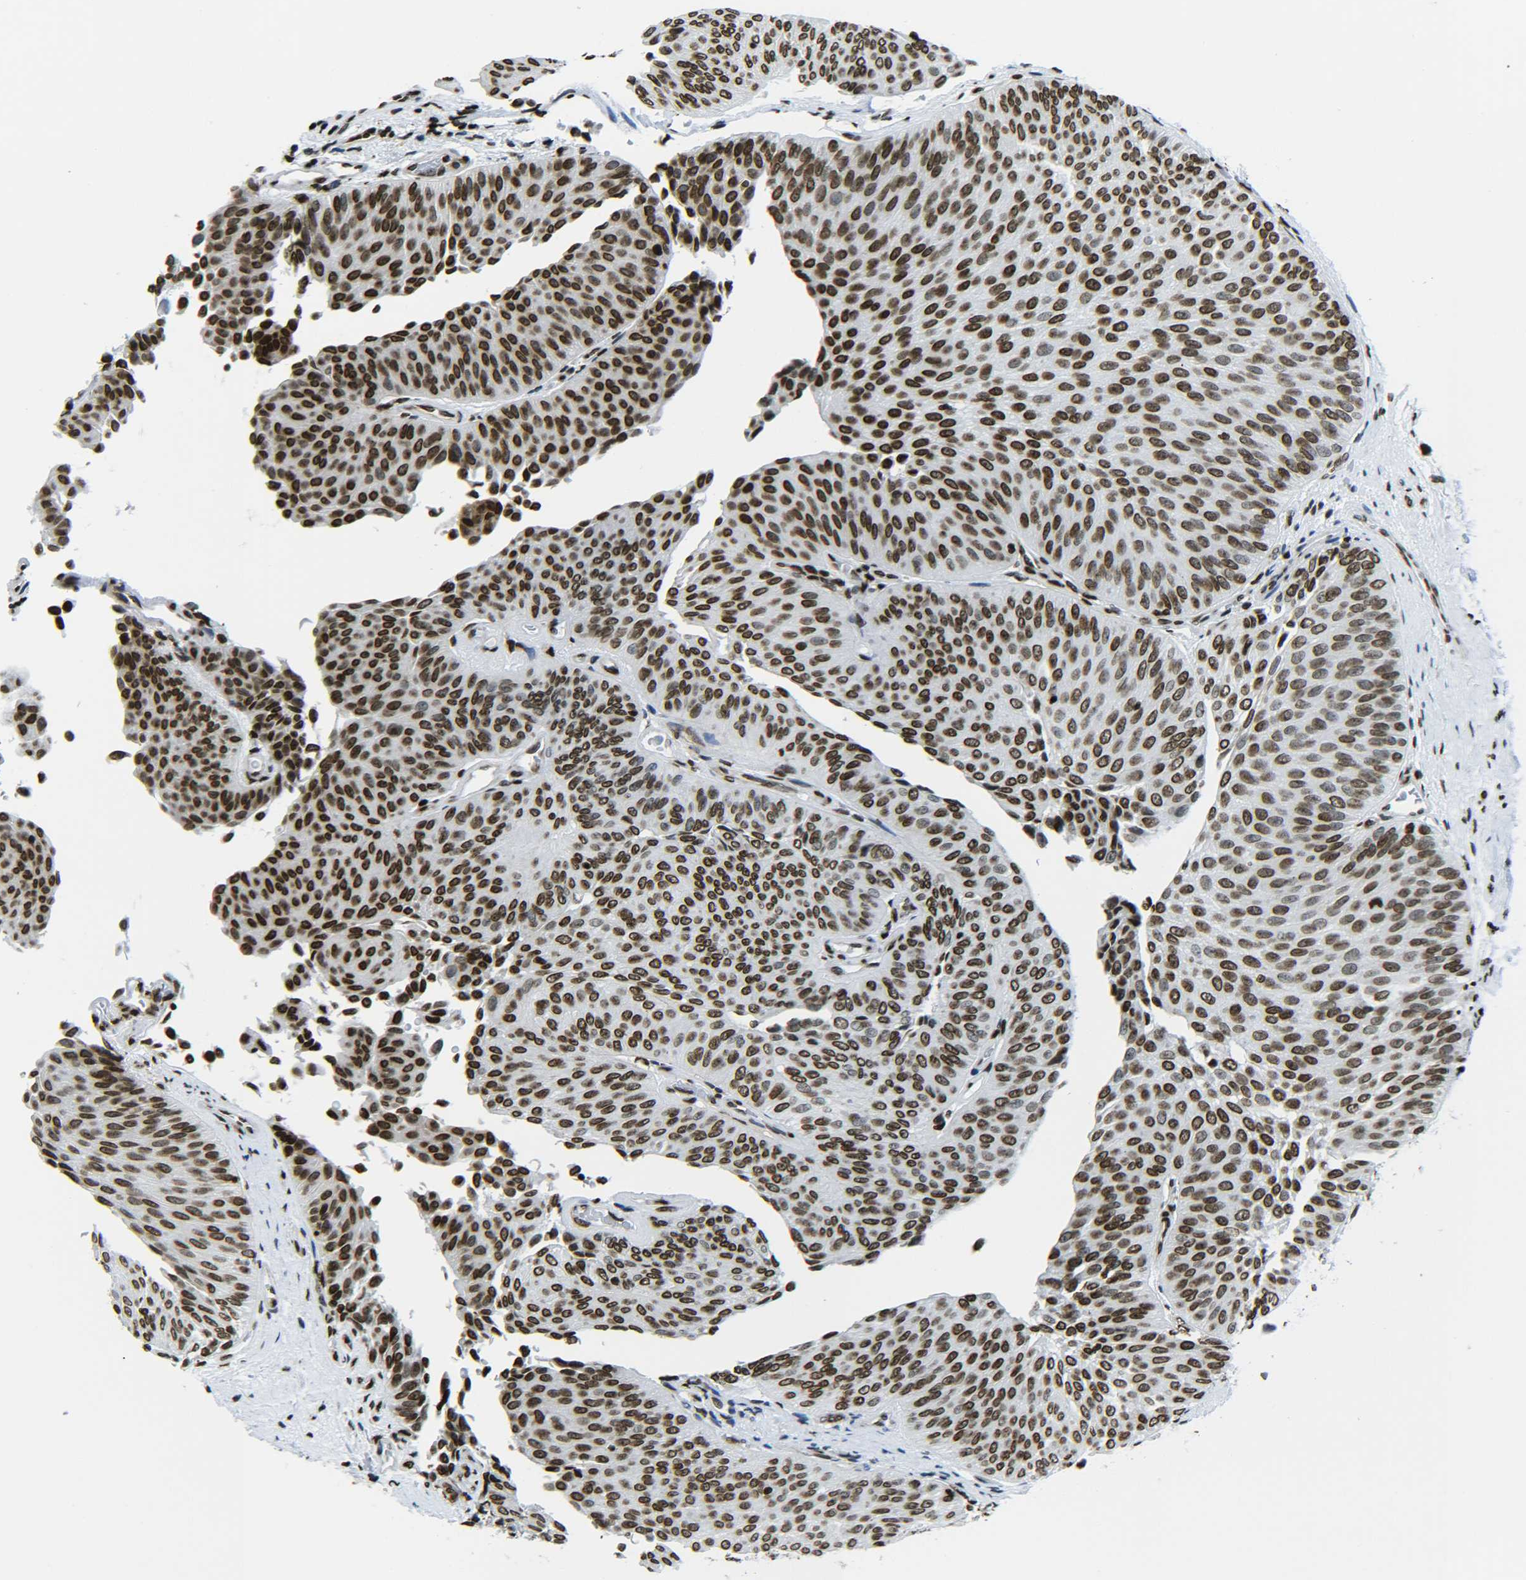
{"staining": {"intensity": "strong", "quantity": ">75%", "location": "nuclear"}, "tissue": "urothelial cancer", "cell_type": "Tumor cells", "image_type": "cancer", "snomed": [{"axis": "morphology", "description": "Urothelial carcinoma, Low grade"}, {"axis": "topography", "description": "Urinary bladder"}], "caption": "Brown immunohistochemical staining in urothelial cancer exhibits strong nuclear expression in approximately >75% of tumor cells.", "gene": "H2AX", "patient": {"sex": "female", "age": 60}}